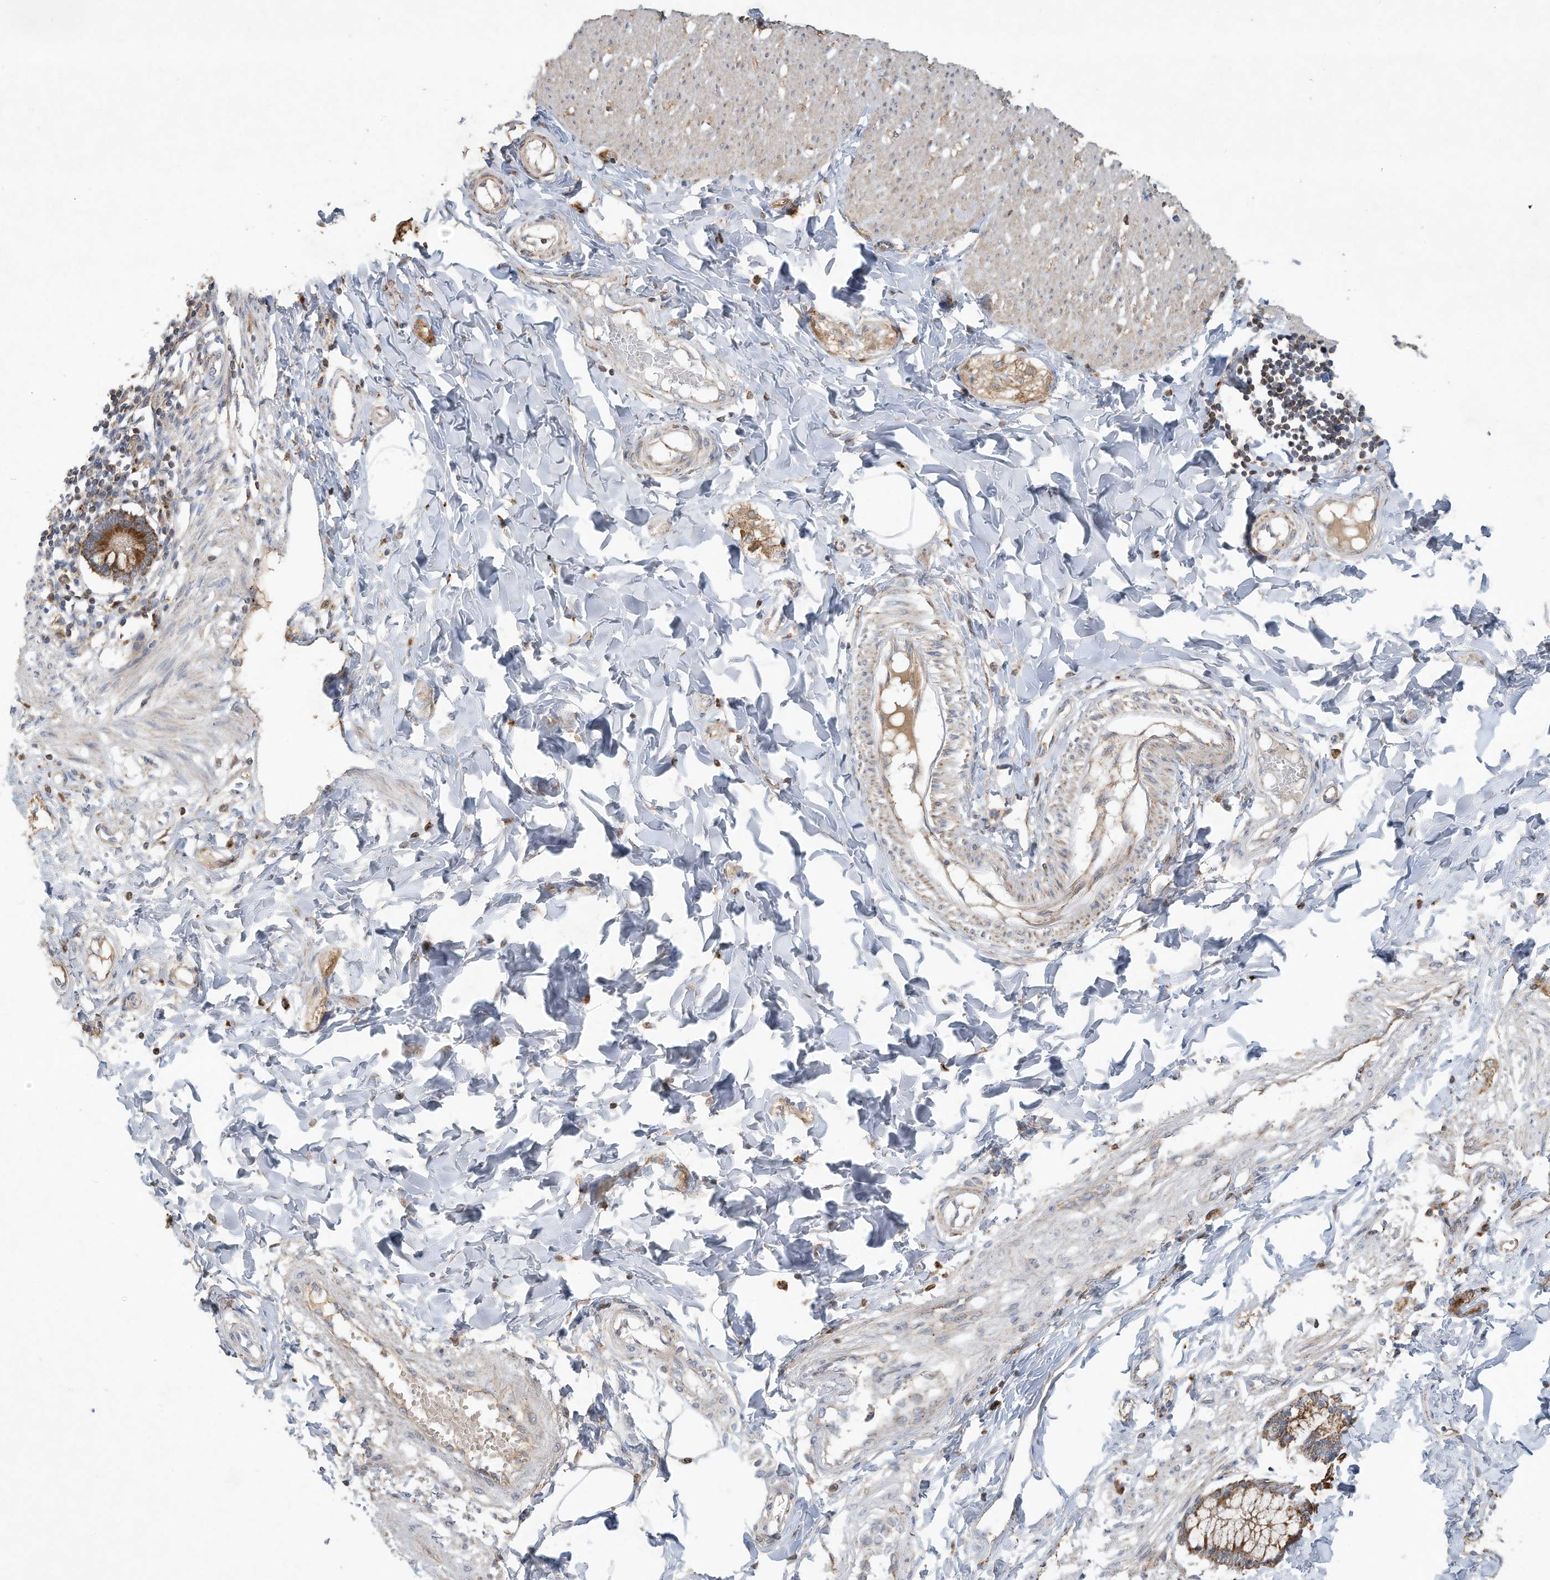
{"staining": {"intensity": "weak", "quantity": "25%-75%", "location": "cytoplasmic/membranous"}, "tissue": "smooth muscle", "cell_type": "Smooth muscle cells", "image_type": "normal", "snomed": [{"axis": "morphology", "description": "Normal tissue, NOS"}, {"axis": "morphology", "description": "Adenocarcinoma, NOS"}, {"axis": "topography", "description": "Colon"}, {"axis": "topography", "description": "Peripheral nerve tissue"}], "caption": "Immunohistochemical staining of normal human smooth muscle demonstrates low levels of weak cytoplasmic/membranous staining in approximately 25%-75% of smooth muscle cells. (IHC, brightfield microscopy, high magnification).", "gene": "C2orf74", "patient": {"sex": "male", "age": 14}}